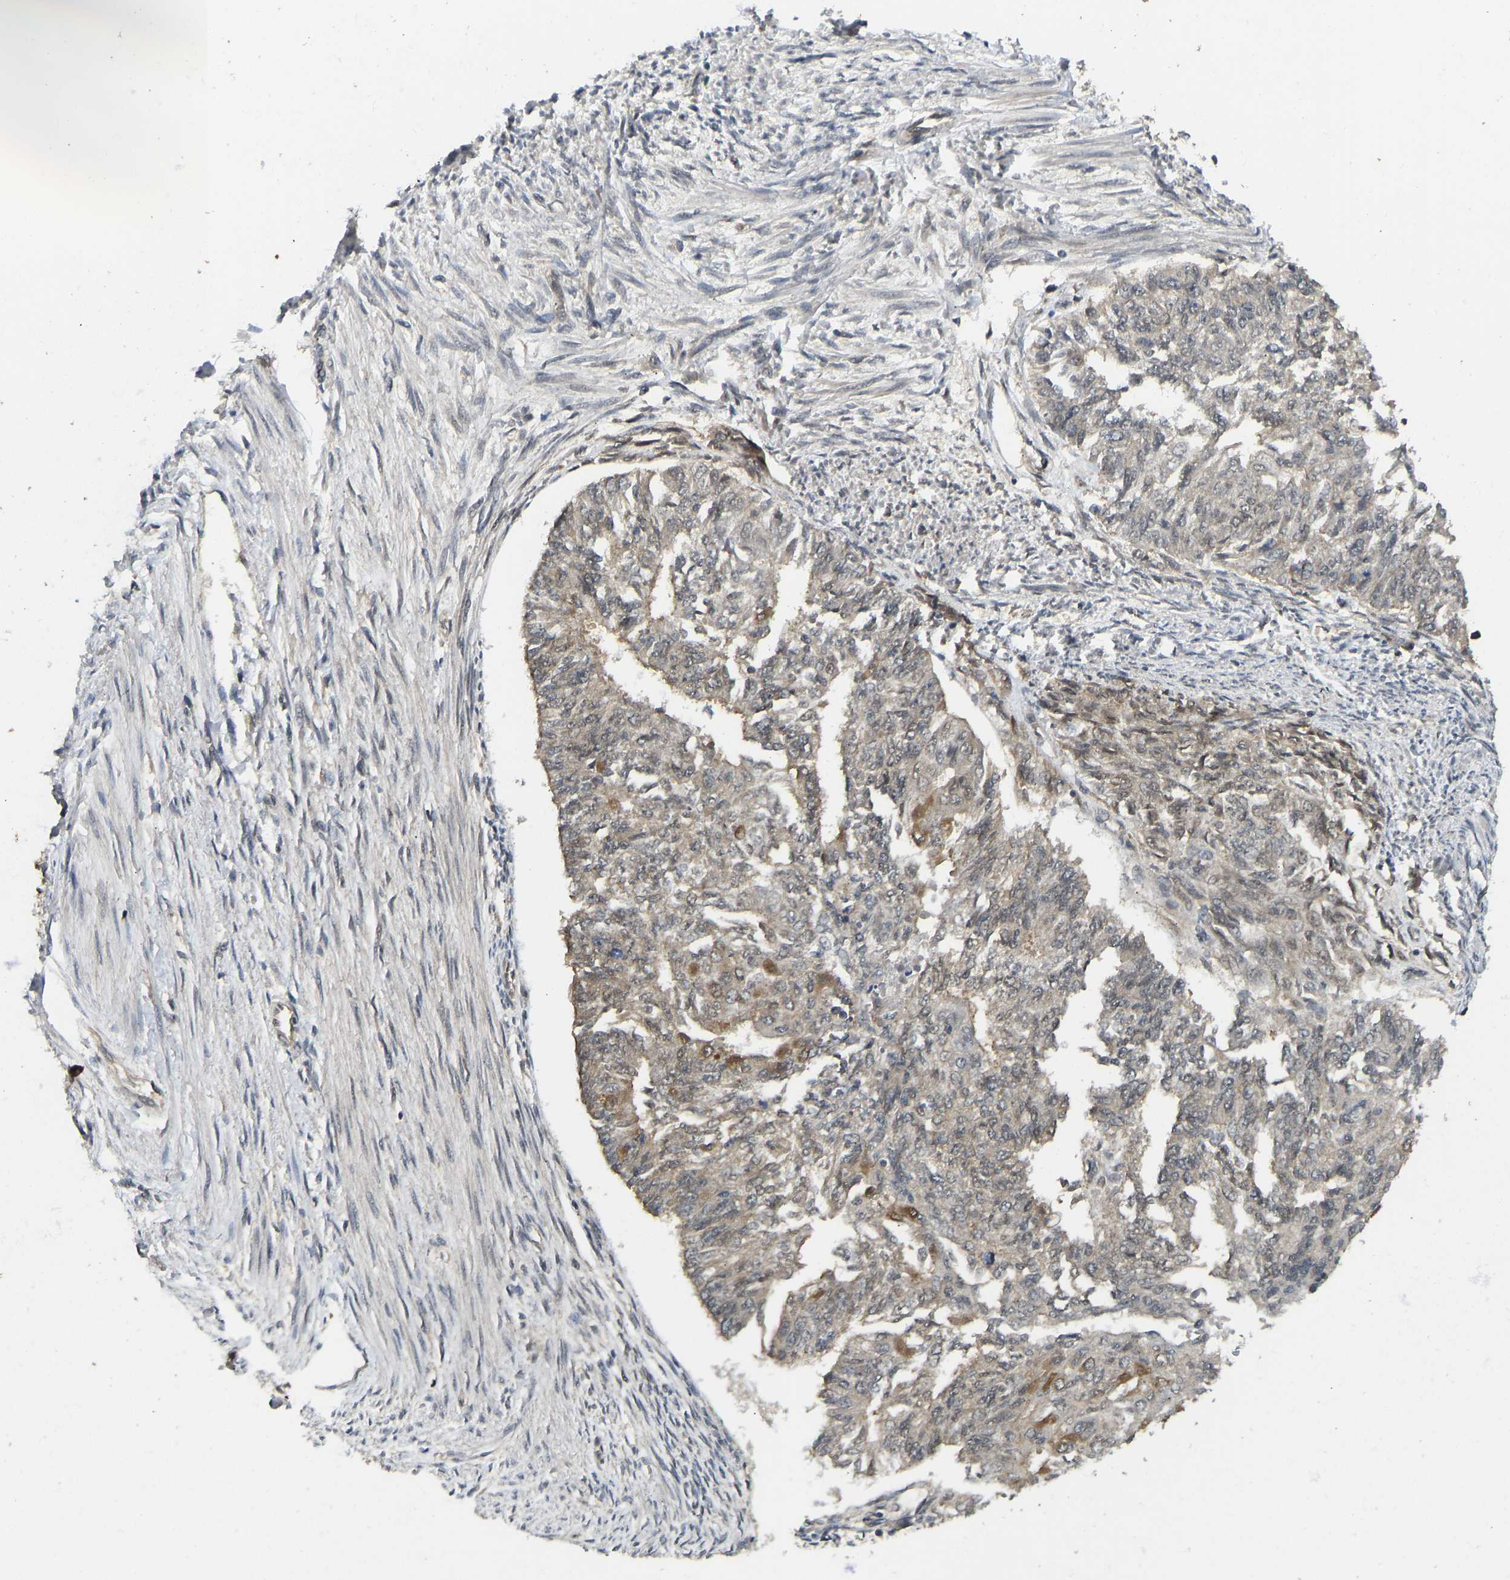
{"staining": {"intensity": "moderate", "quantity": "25%-75%", "location": "cytoplasmic/membranous"}, "tissue": "endometrial cancer", "cell_type": "Tumor cells", "image_type": "cancer", "snomed": [{"axis": "morphology", "description": "Adenocarcinoma, NOS"}, {"axis": "topography", "description": "Endometrium"}], "caption": "Endometrial cancer (adenocarcinoma) stained with a brown dye exhibits moderate cytoplasmic/membranous positive expression in approximately 25%-75% of tumor cells.", "gene": "NDRG3", "patient": {"sex": "female", "age": 32}}